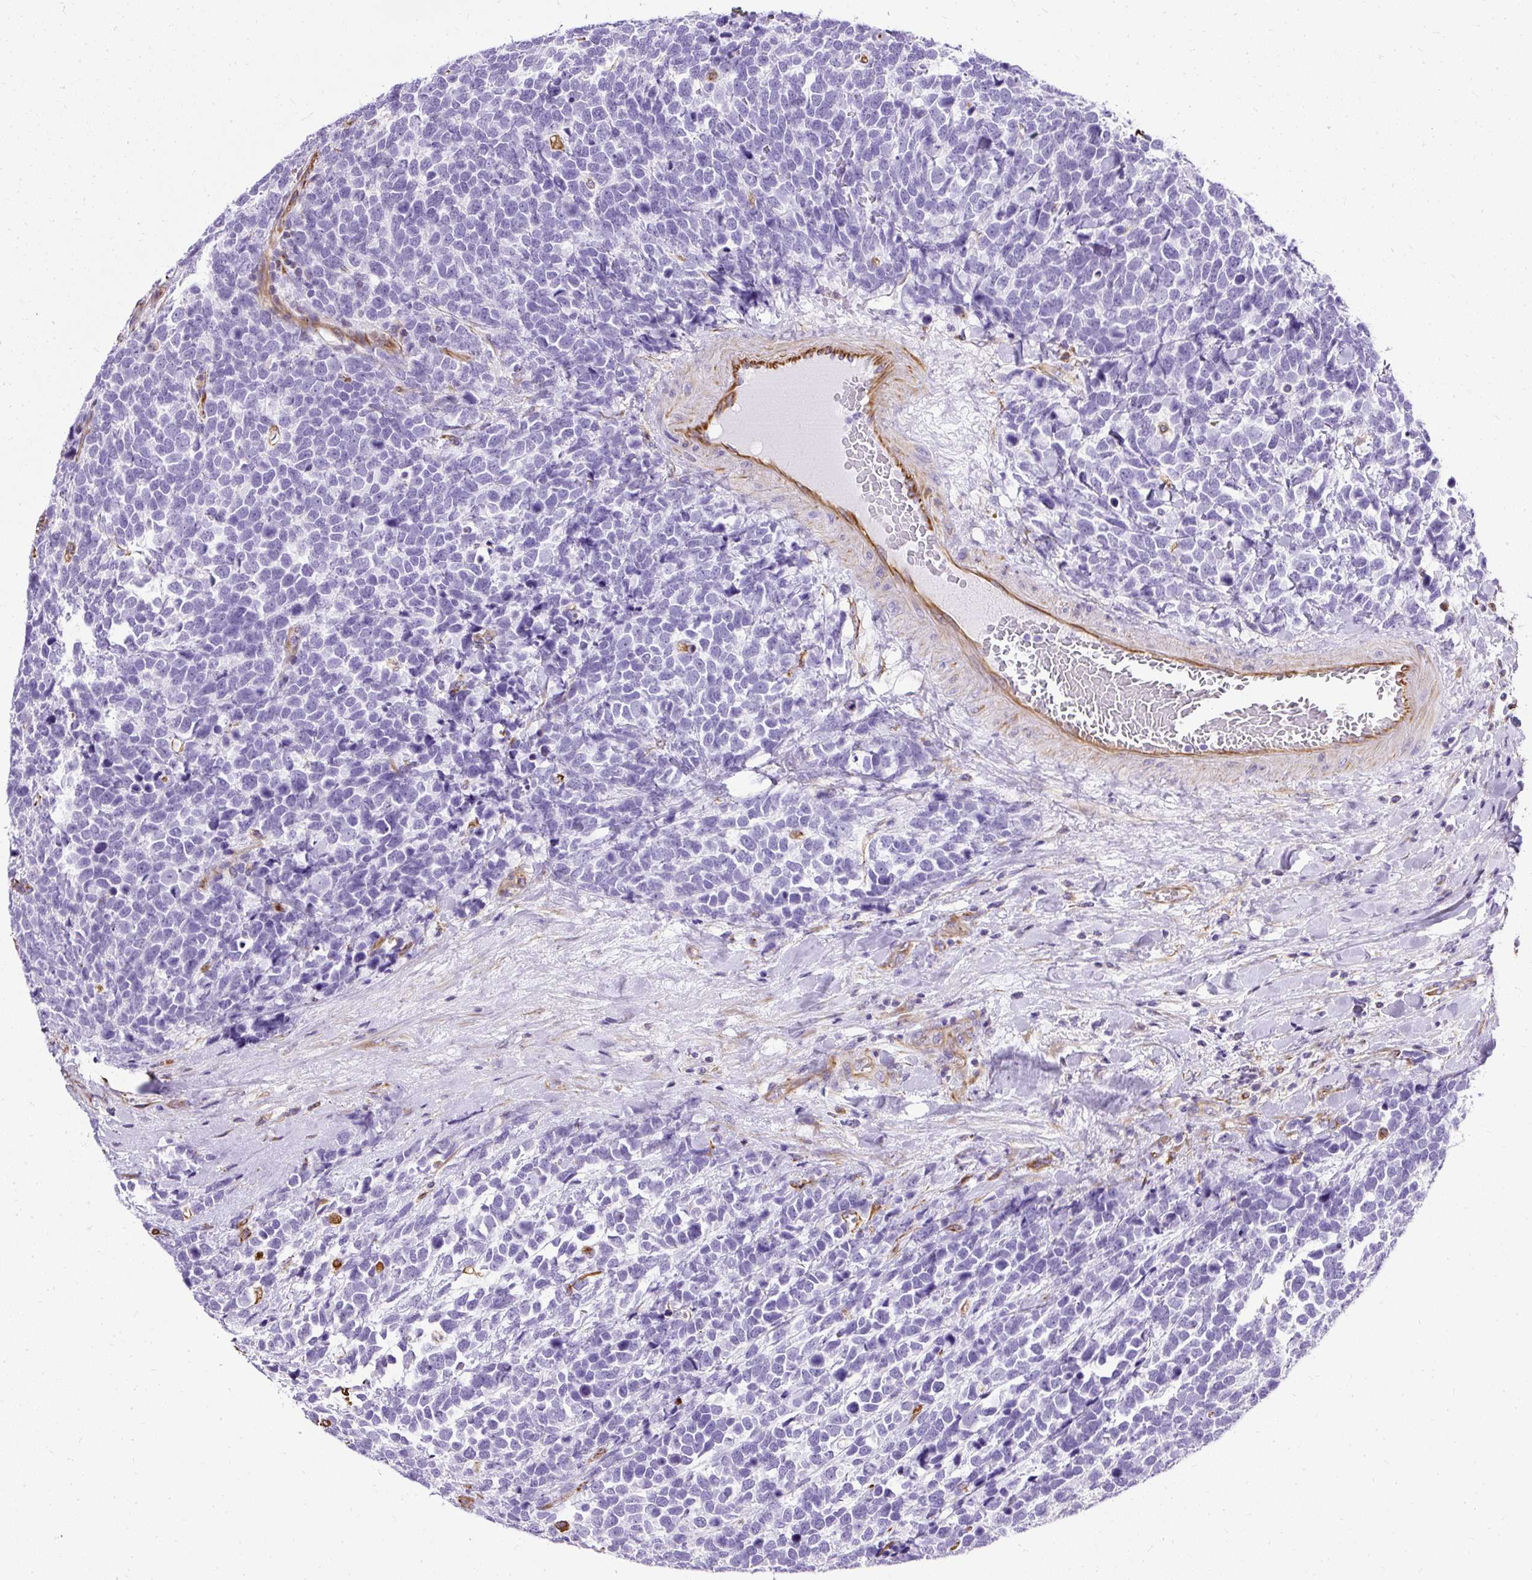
{"staining": {"intensity": "negative", "quantity": "none", "location": "none"}, "tissue": "urothelial cancer", "cell_type": "Tumor cells", "image_type": "cancer", "snomed": [{"axis": "morphology", "description": "Urothelial carcinoma, High grade"}, {"axis": "topography", "description": "Urinary bladder"}], "caption": "This photomicrograph is of urothelial carcinoma (high-grade) stained with IHC to label a protein in brown with the nuclei are counter-stained blue. There is no expression in tumor cells.", "gene": "PLS1", "patient": {"sex": "female", "age": 82}}